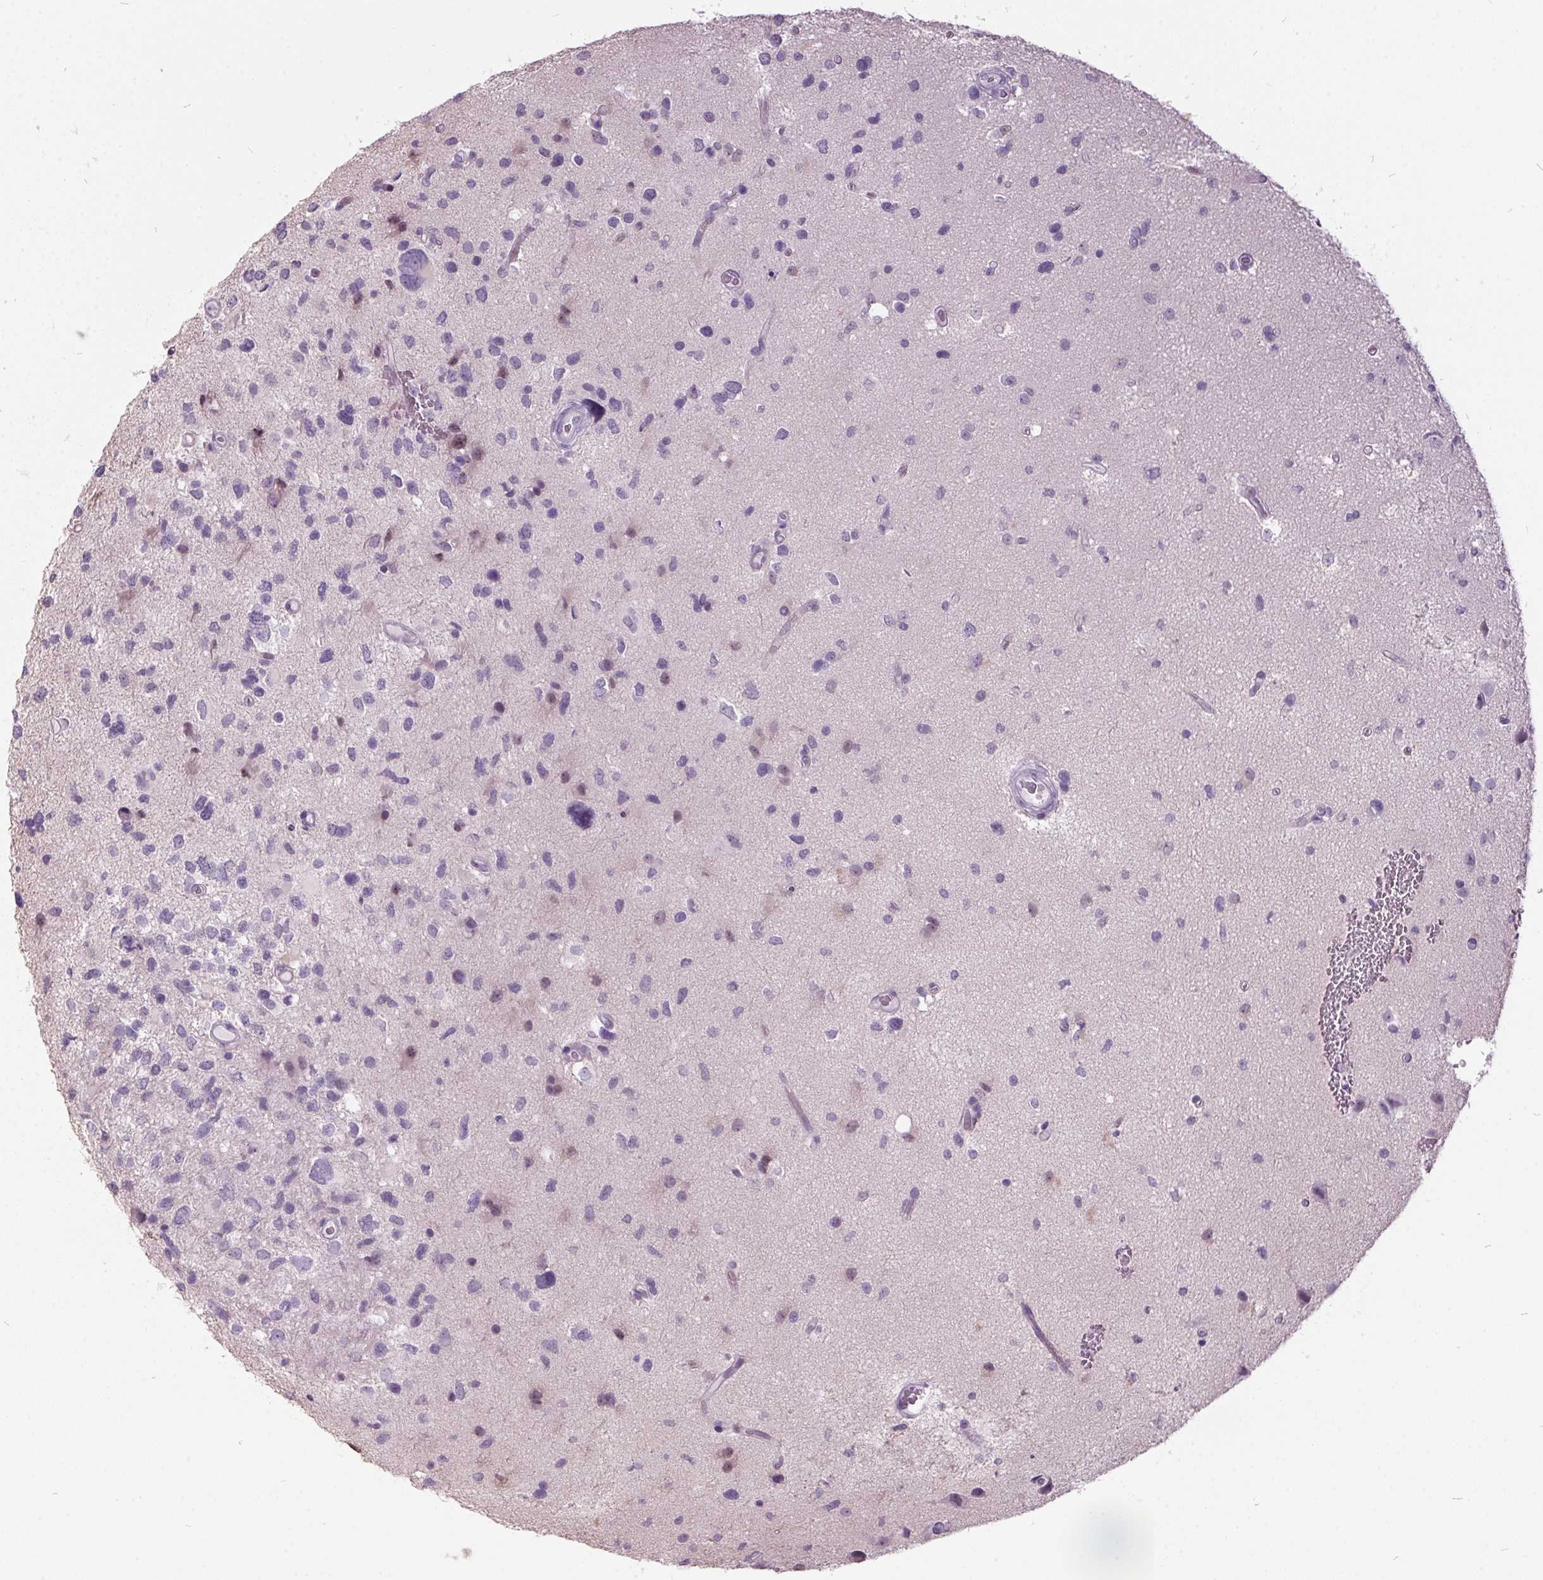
{"staining": {"intensity": "negative", "quantity": "none", "location": "none"}, "tissue": "glioma", "cell_type": "Tumor cells", "image_type": "cancer", "snomed": [{"axis": "morphology", "description": "Glioma, malignant, Low grade"}, {"axis": "topography", "description": "Brain"}], "caption": "IHC histopathology image of neoplastic tissue: malignant glioma (low-grade) stained with DAB (3,3'-diaminobenzidine) exhibits no significant protein positivity in tumor cells. (Immunohistochemistry (ihc), brightfield microscopy, high magnification).", "gene": "ODAD2", "patient": {"sex": "female", "age": 32}}